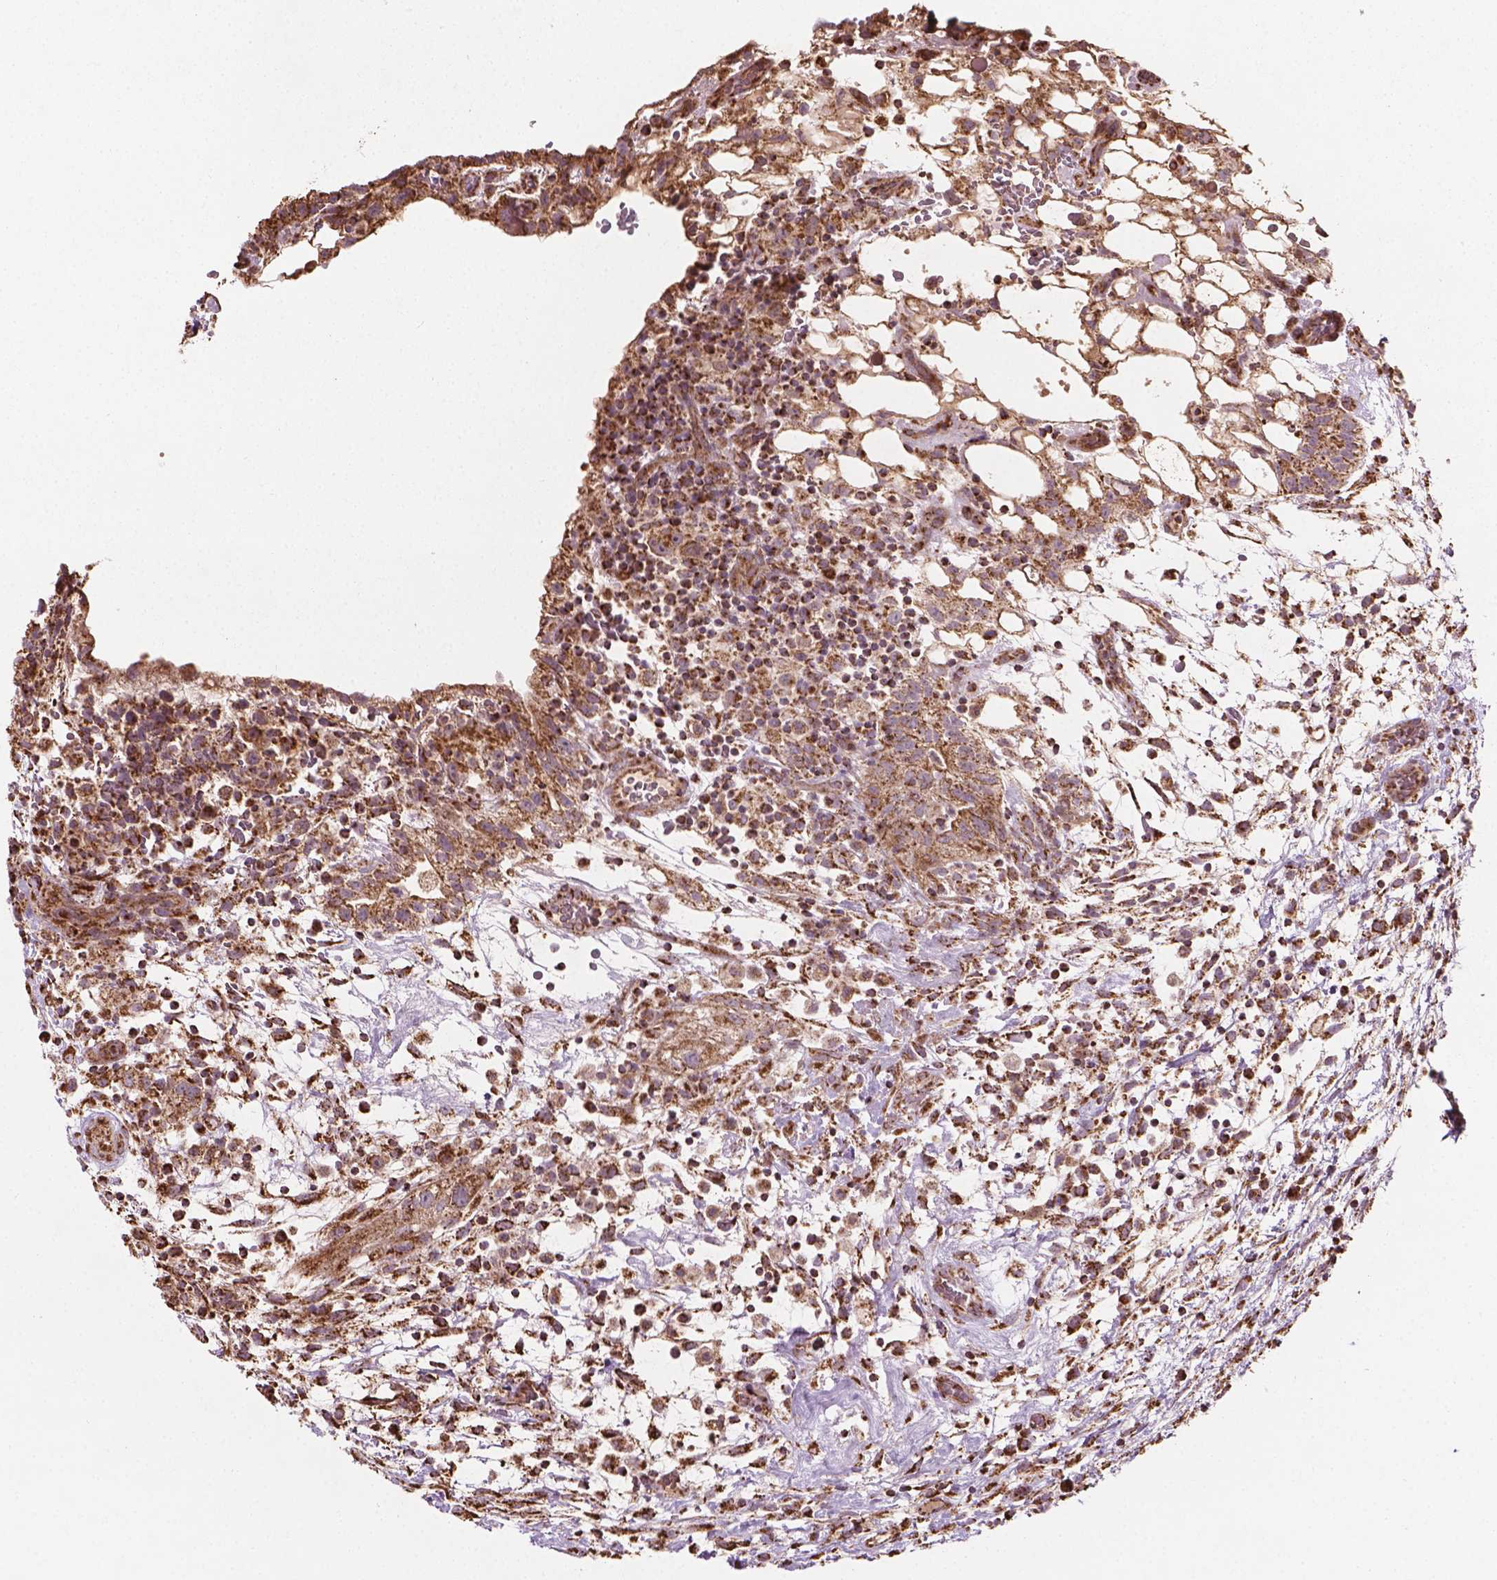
{"staining": {"intensity": "weak", "quantity": ">75%", "location": "cytoplasmic/membranous"}, "tissue": "testis cancer", "cell_type": "Tumor cells", "image_type": "cancer", "snomed": [{"axis": "morphology", "description": "Normal tissue, NOS"}, {"axis": "morphology", "description": "Carcinoma, Embryonal, NOS"}, {"axis": "topography", "description": "Testis"}], "caption": "Testis cancer stained with DAB IHC displays low levels of weak cytoplasmic/membranous positivity in about >75% of tumor cells.", "gene": "HS3ST3A1", "patient": {"sex": "male", "age": 32}}